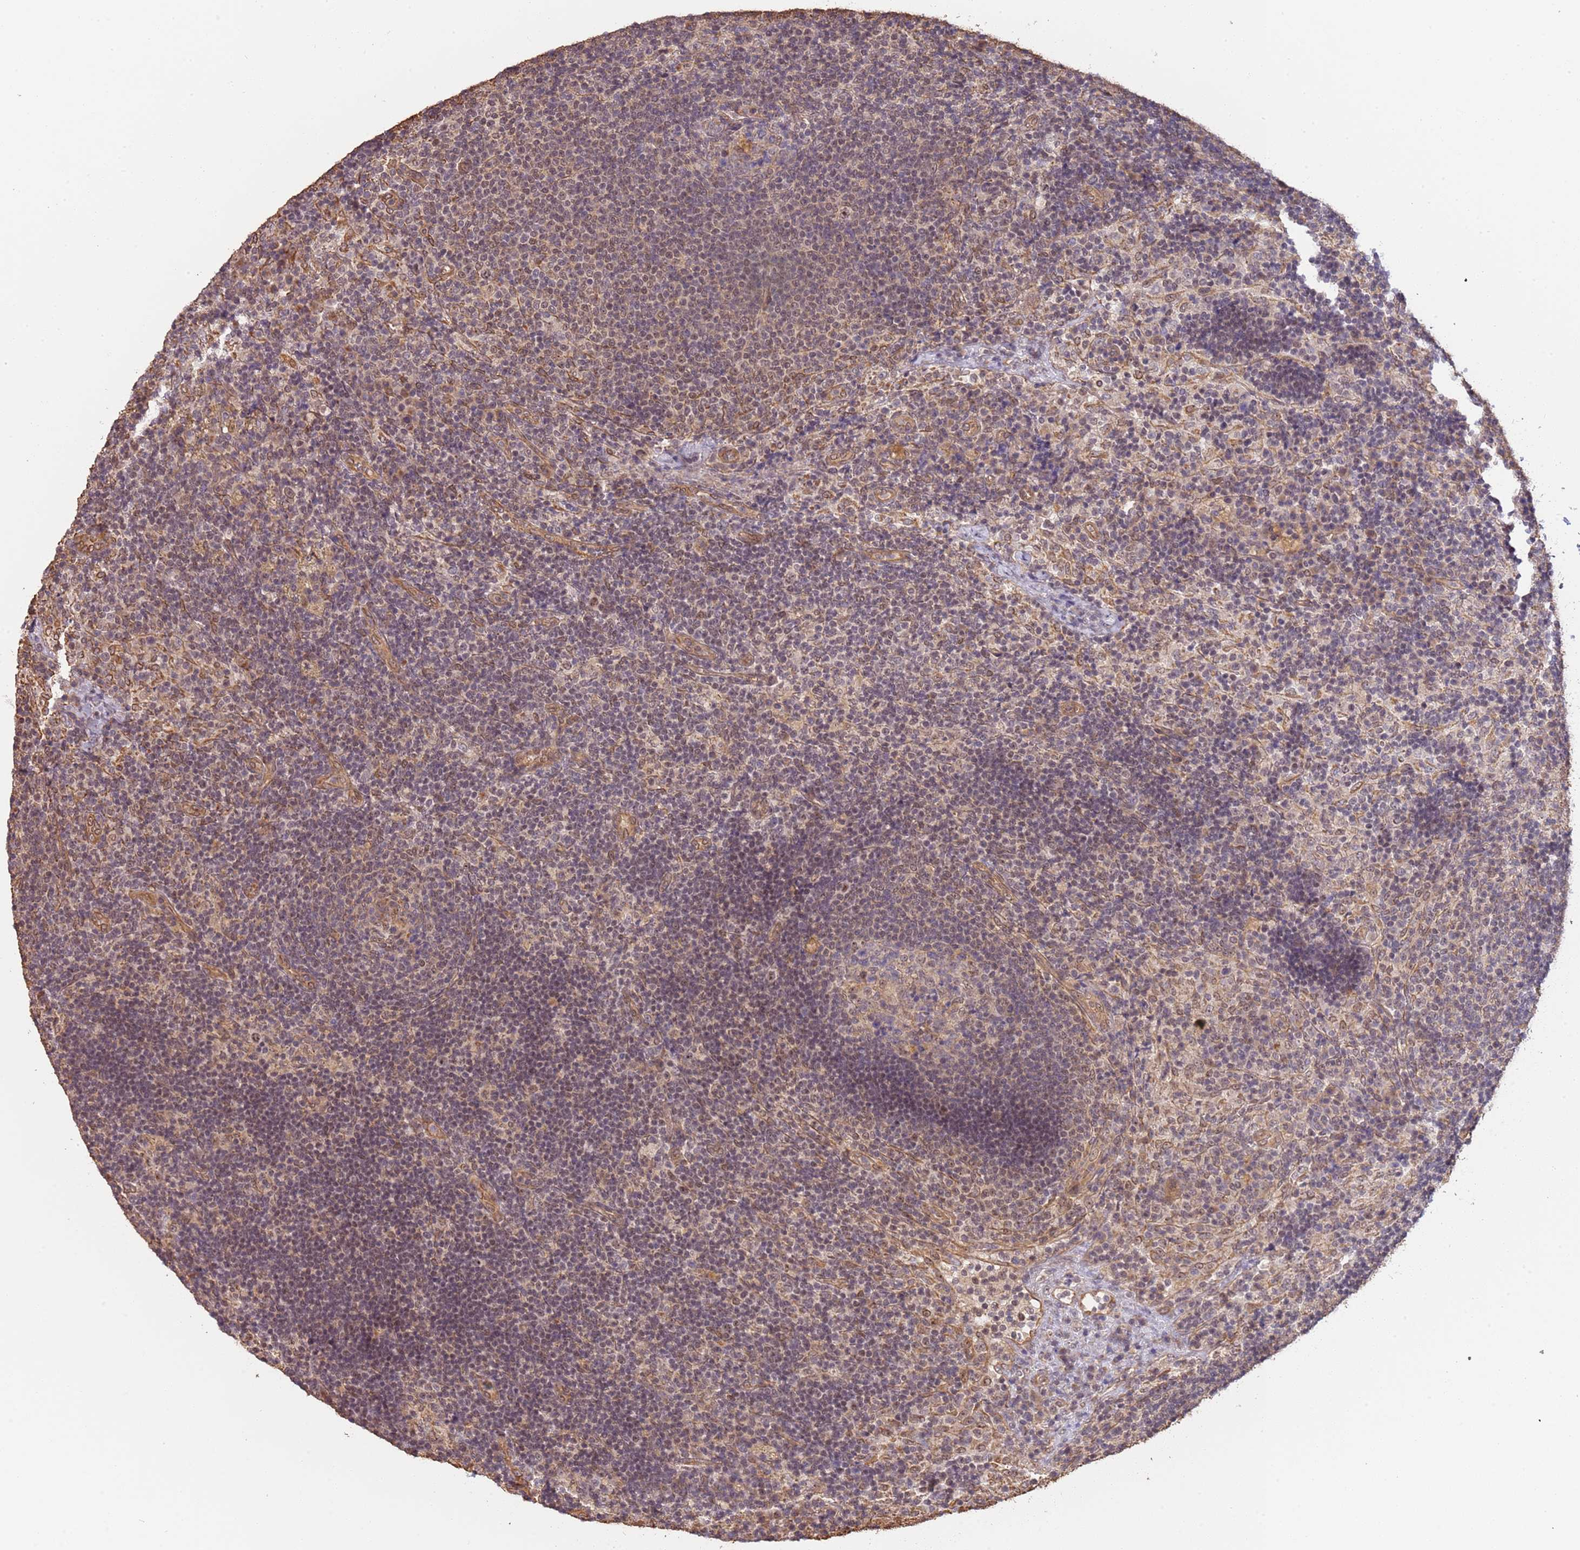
{"staining": {"intensity": "weak", "quantity": "25%-75%", "location": "nuclear"}, "tissue": "lymph node", "cell_type": "Germinal center cells", "image_type": "normal", "snomed": [{"axis": "morphology", "description": "Normal tissue, NOS"}, {"axis": "topography", "description": "Lymph node"}], "caption": "Benign lymph node displays weak nuclear expression in about 25%-75% of germinal center cells.", "gene": "SURF2", "patient": {"sex": "female", "age": 70}}